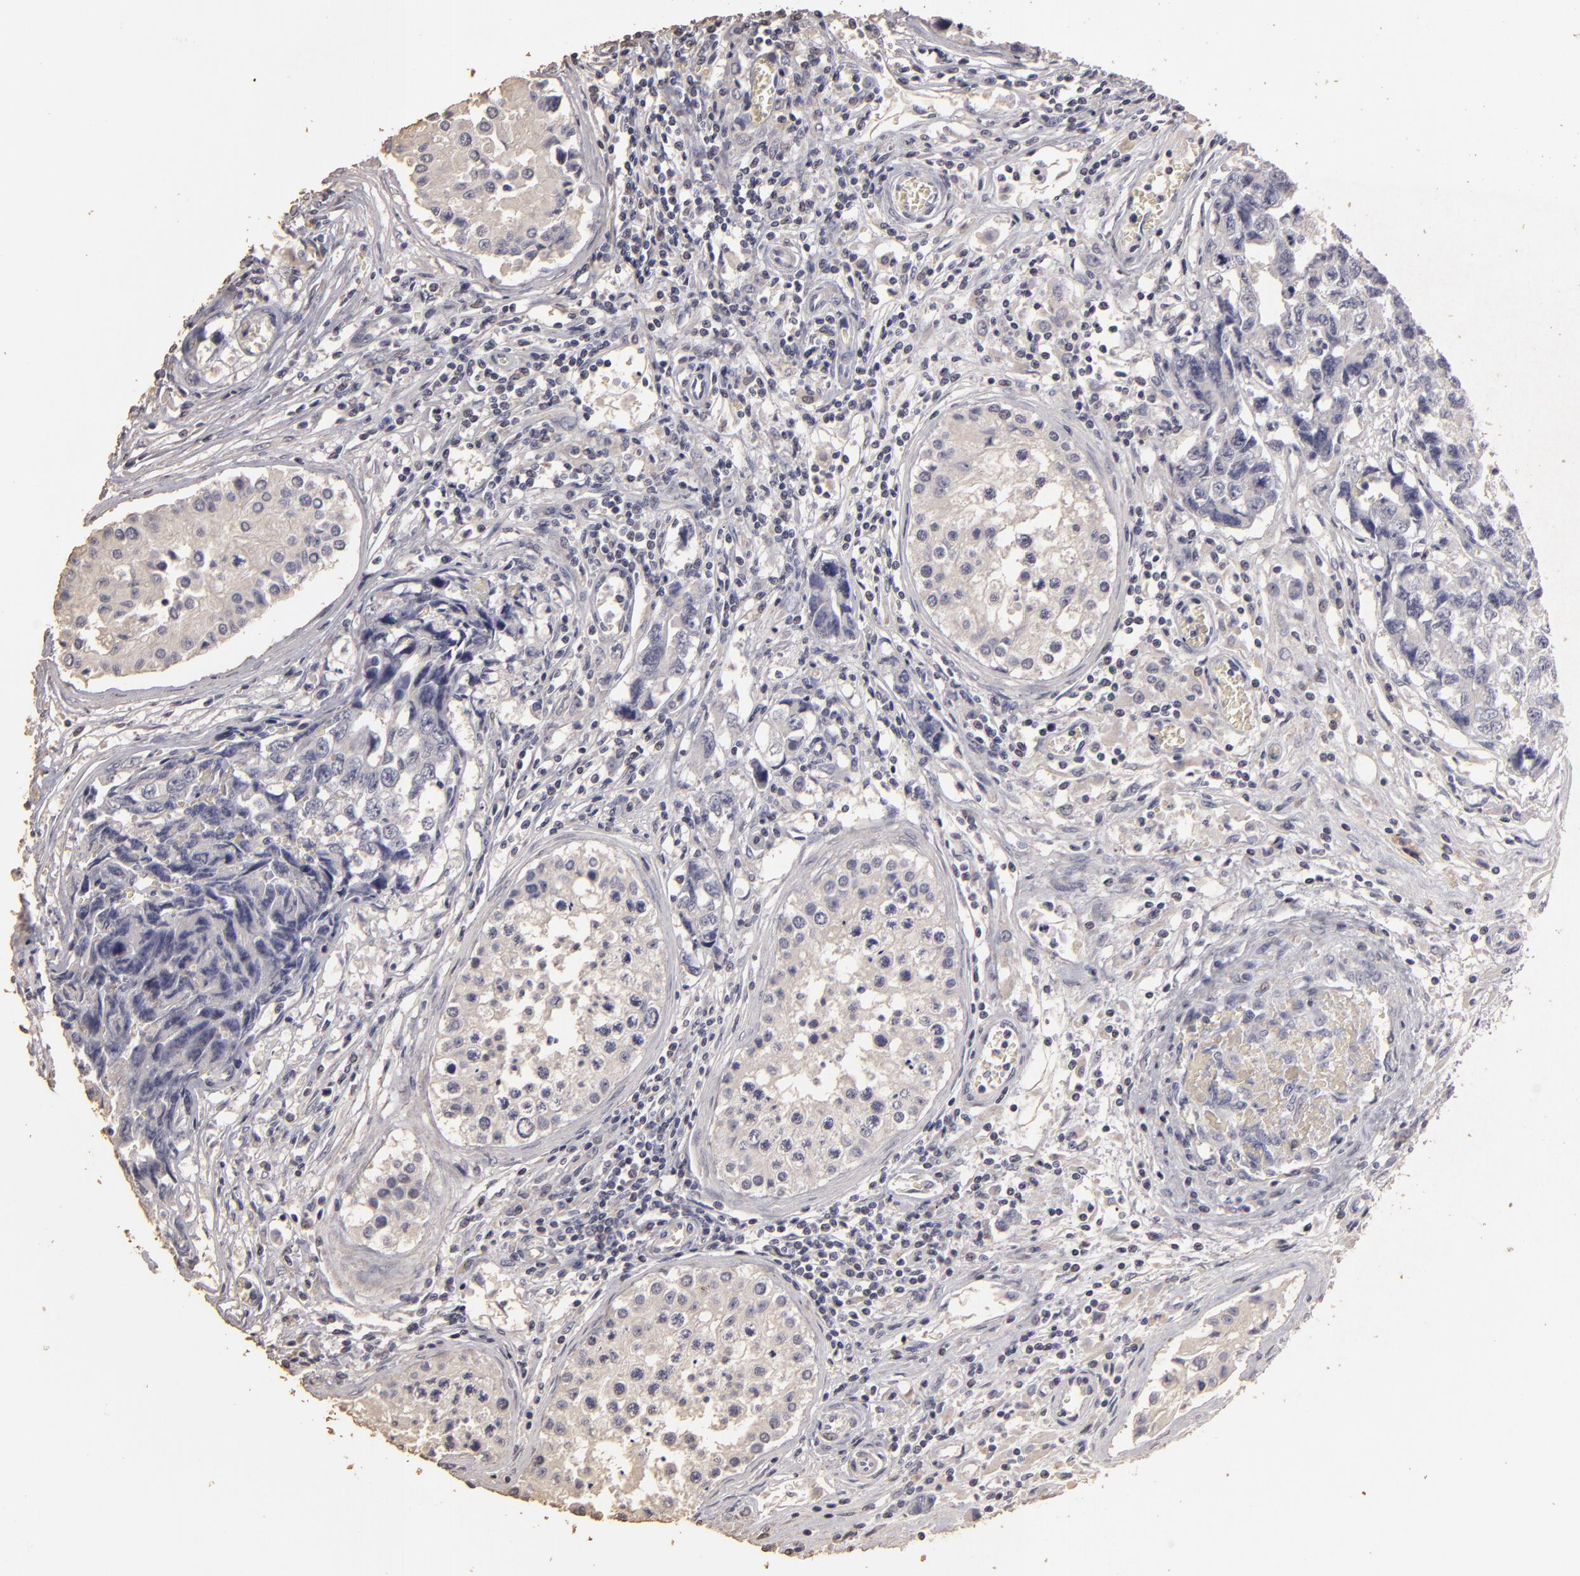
{"staining": {"intensity": "negative", "quantity": "none", "location": "none"}, "tissue": "testis cancer", "cell_type": "Tumor cells", "image_type": "cancer", "snomed": [{"axis": "morphology", "description": "Carcinoma, Embryonal, NOS"}, {"axis": "topography", "description": "Testis"}], "caption": "DAB (3,3'-diaminobenzidine) immunohistochemical staining of testis embryonal carcinoma shows no significant staining in tumor cells. (DAB immunohistochemistry with hematoxylin counter stain).", "gene": "BCL2L13", "patient": {"sex": "male", "age": 31}}